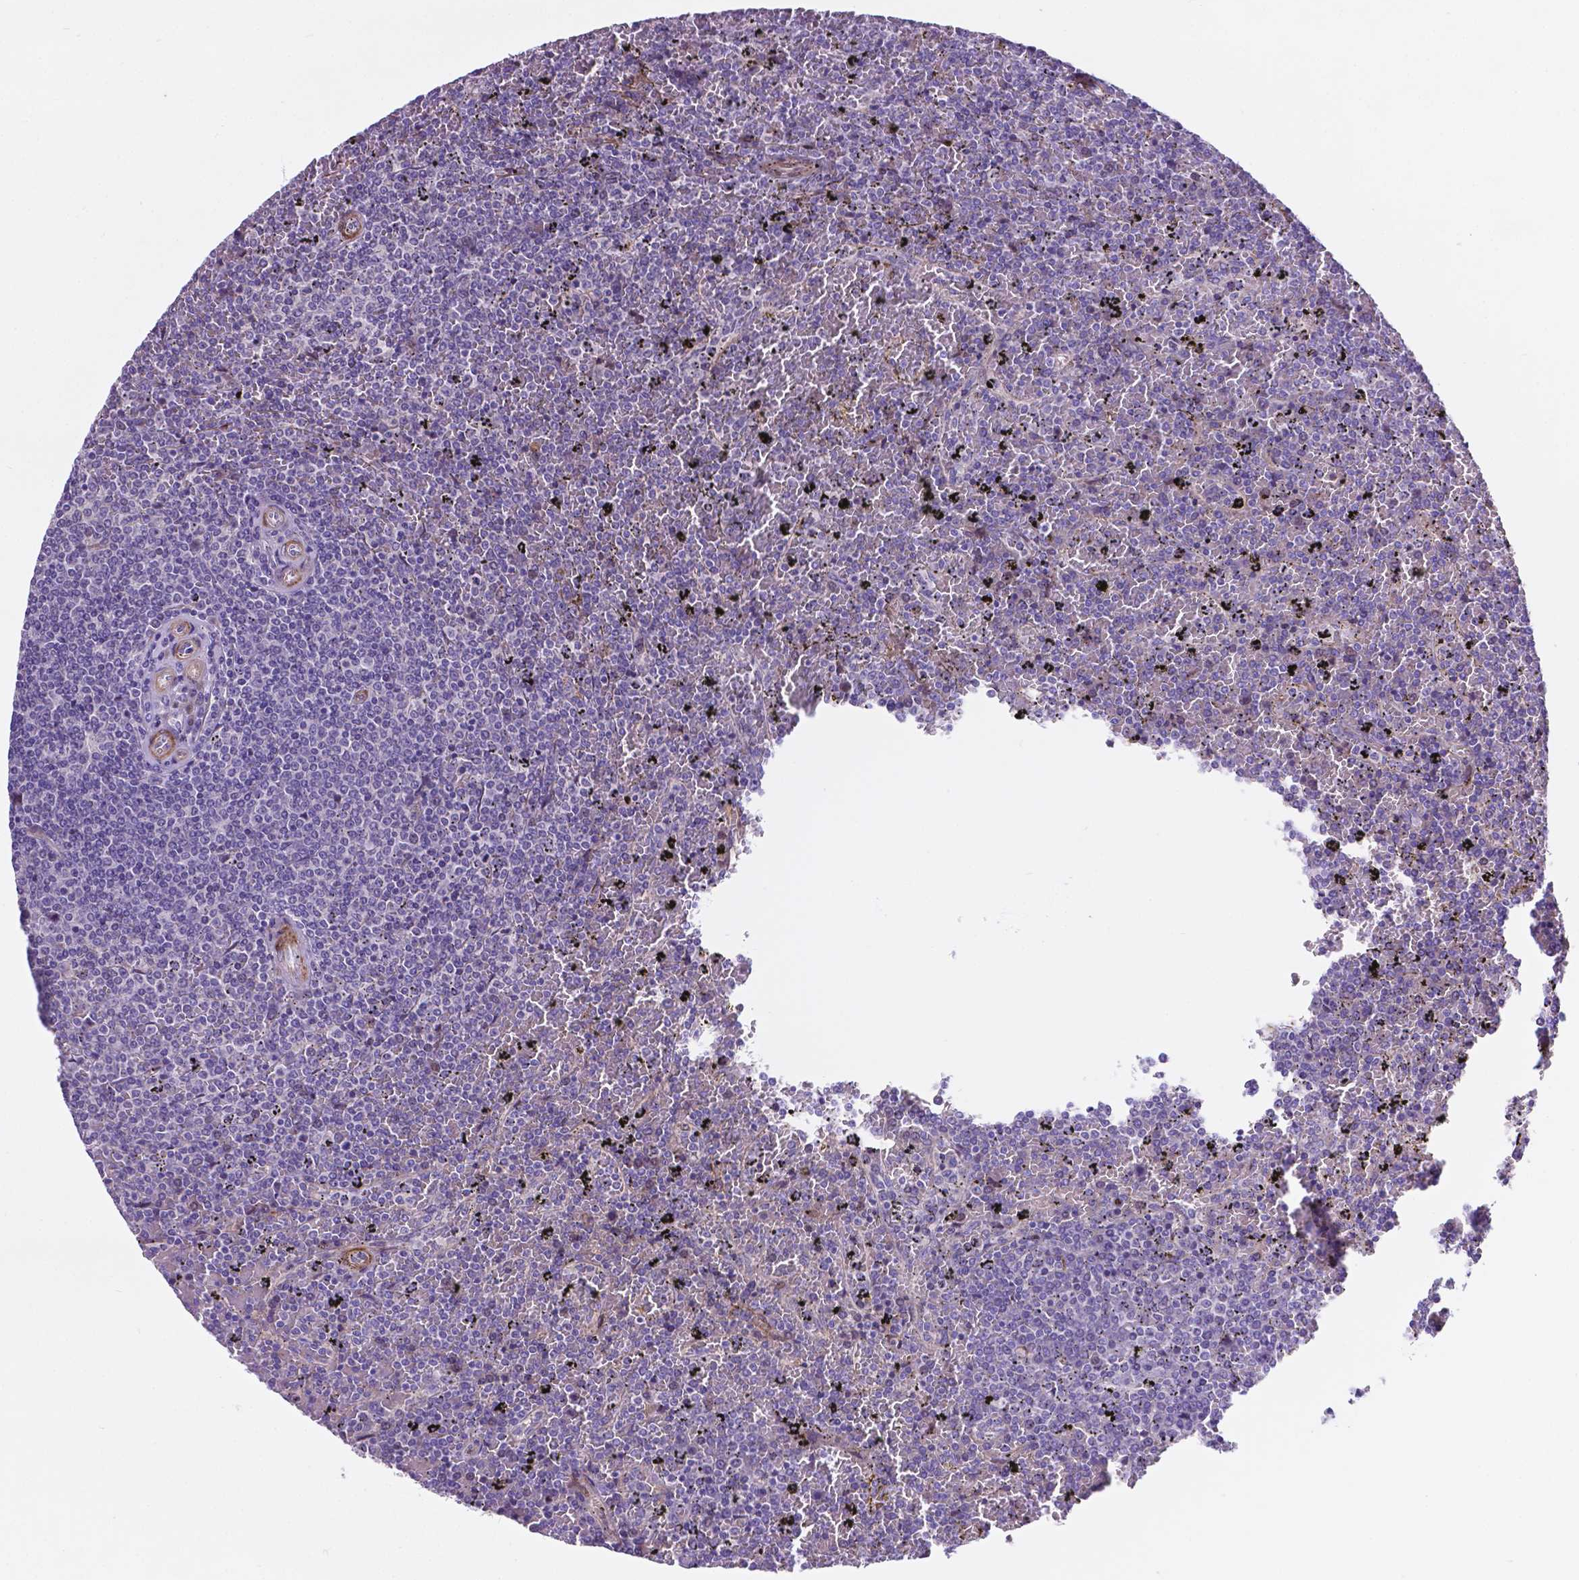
{"staining": {"intensity": "negative", "quantity": "none", "location": "none"}, "tissue": "lymphoma", "cell_type": "Tumor cells", "image_type": "cancer", "snomed": [{"axis": "morphology", "description": "Malignant lymphoma, non-Hodgkin's type, Low grade"}, {"axis": "topography", "description": "Spleen"}], "caption": "A high-resolution micrograph shows immunohistochemistry (IHC) staining of malignant lymphoma, non-Hodgkin's type (low-grade), which demonstrates no significant expression in tumor cells.", "gene": "PFKFB4", "patient": {"sex": "female", "age": 77}}